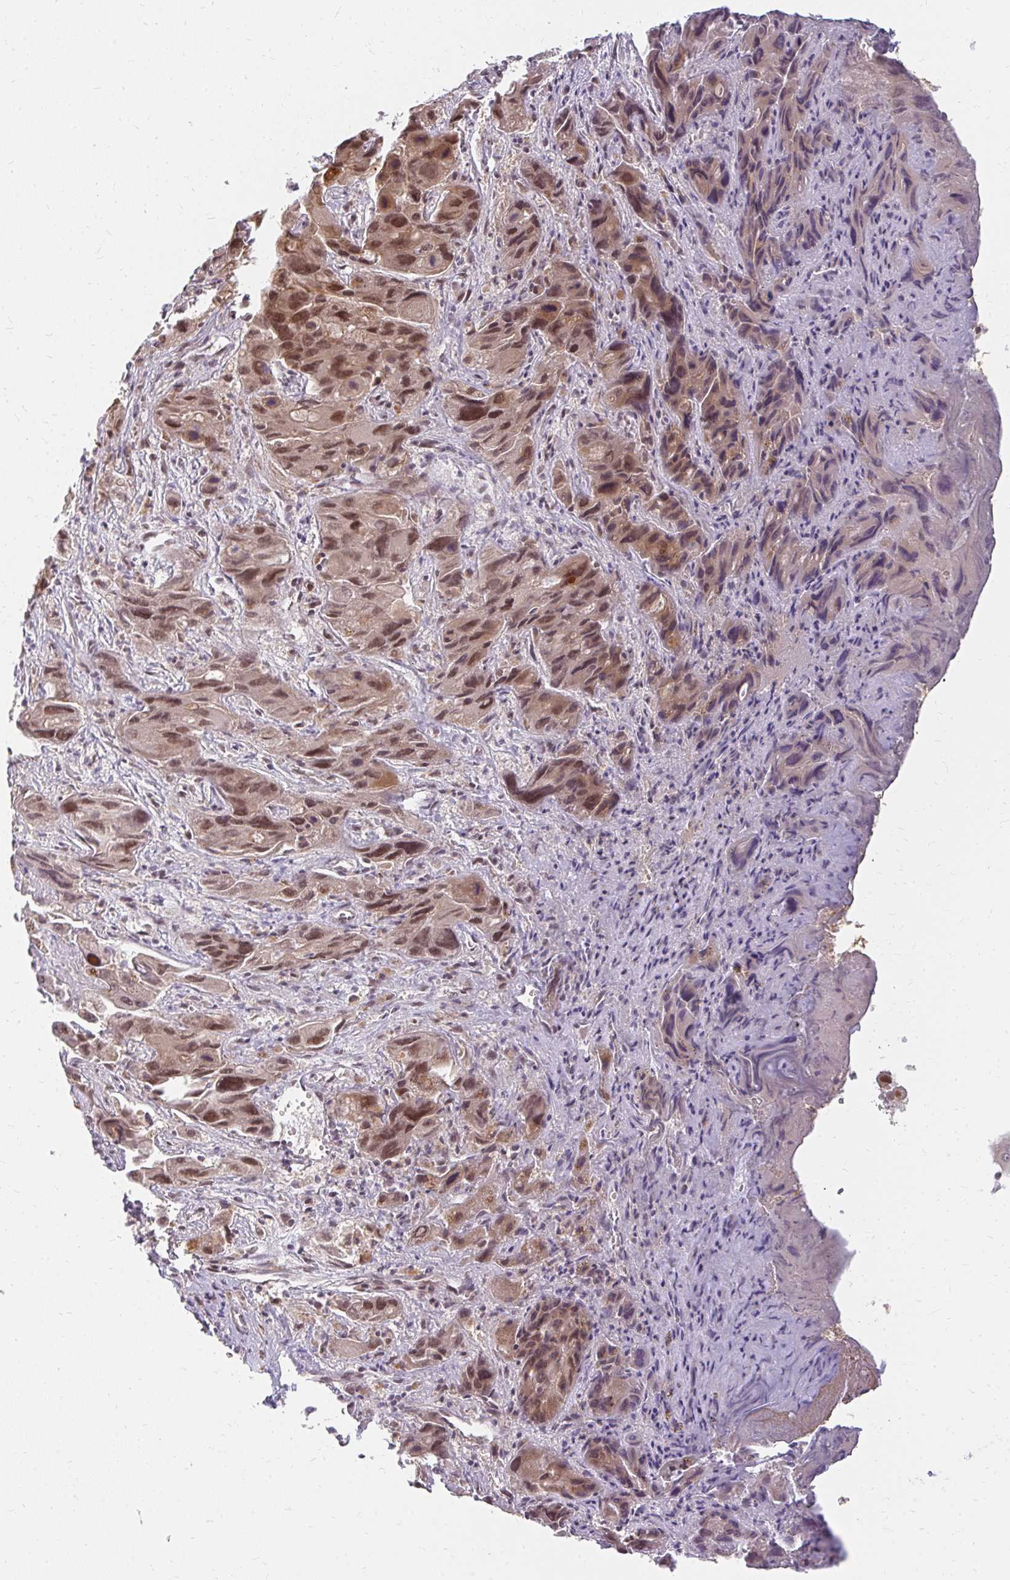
{"staining": {"intensity": "moderate", "quantity": ">75%", "location": "nuclear"}, "tissue": "liver cancer", "cell_type": "Tumor cells", "image_type": "cancer", "snomed": [{"axis": "morphology", "description": "Cholangiocarcinoma"}, {"axis": "topography", "description": "Liver"}], "caption": "Approximately >75% of tumor cells in human liver cancer show moderate nuclear protein expression as visualized by brown immunohistochemical staining.", "gene": "GTF3C6", "patient": {"sex": "male", "age": 67}}